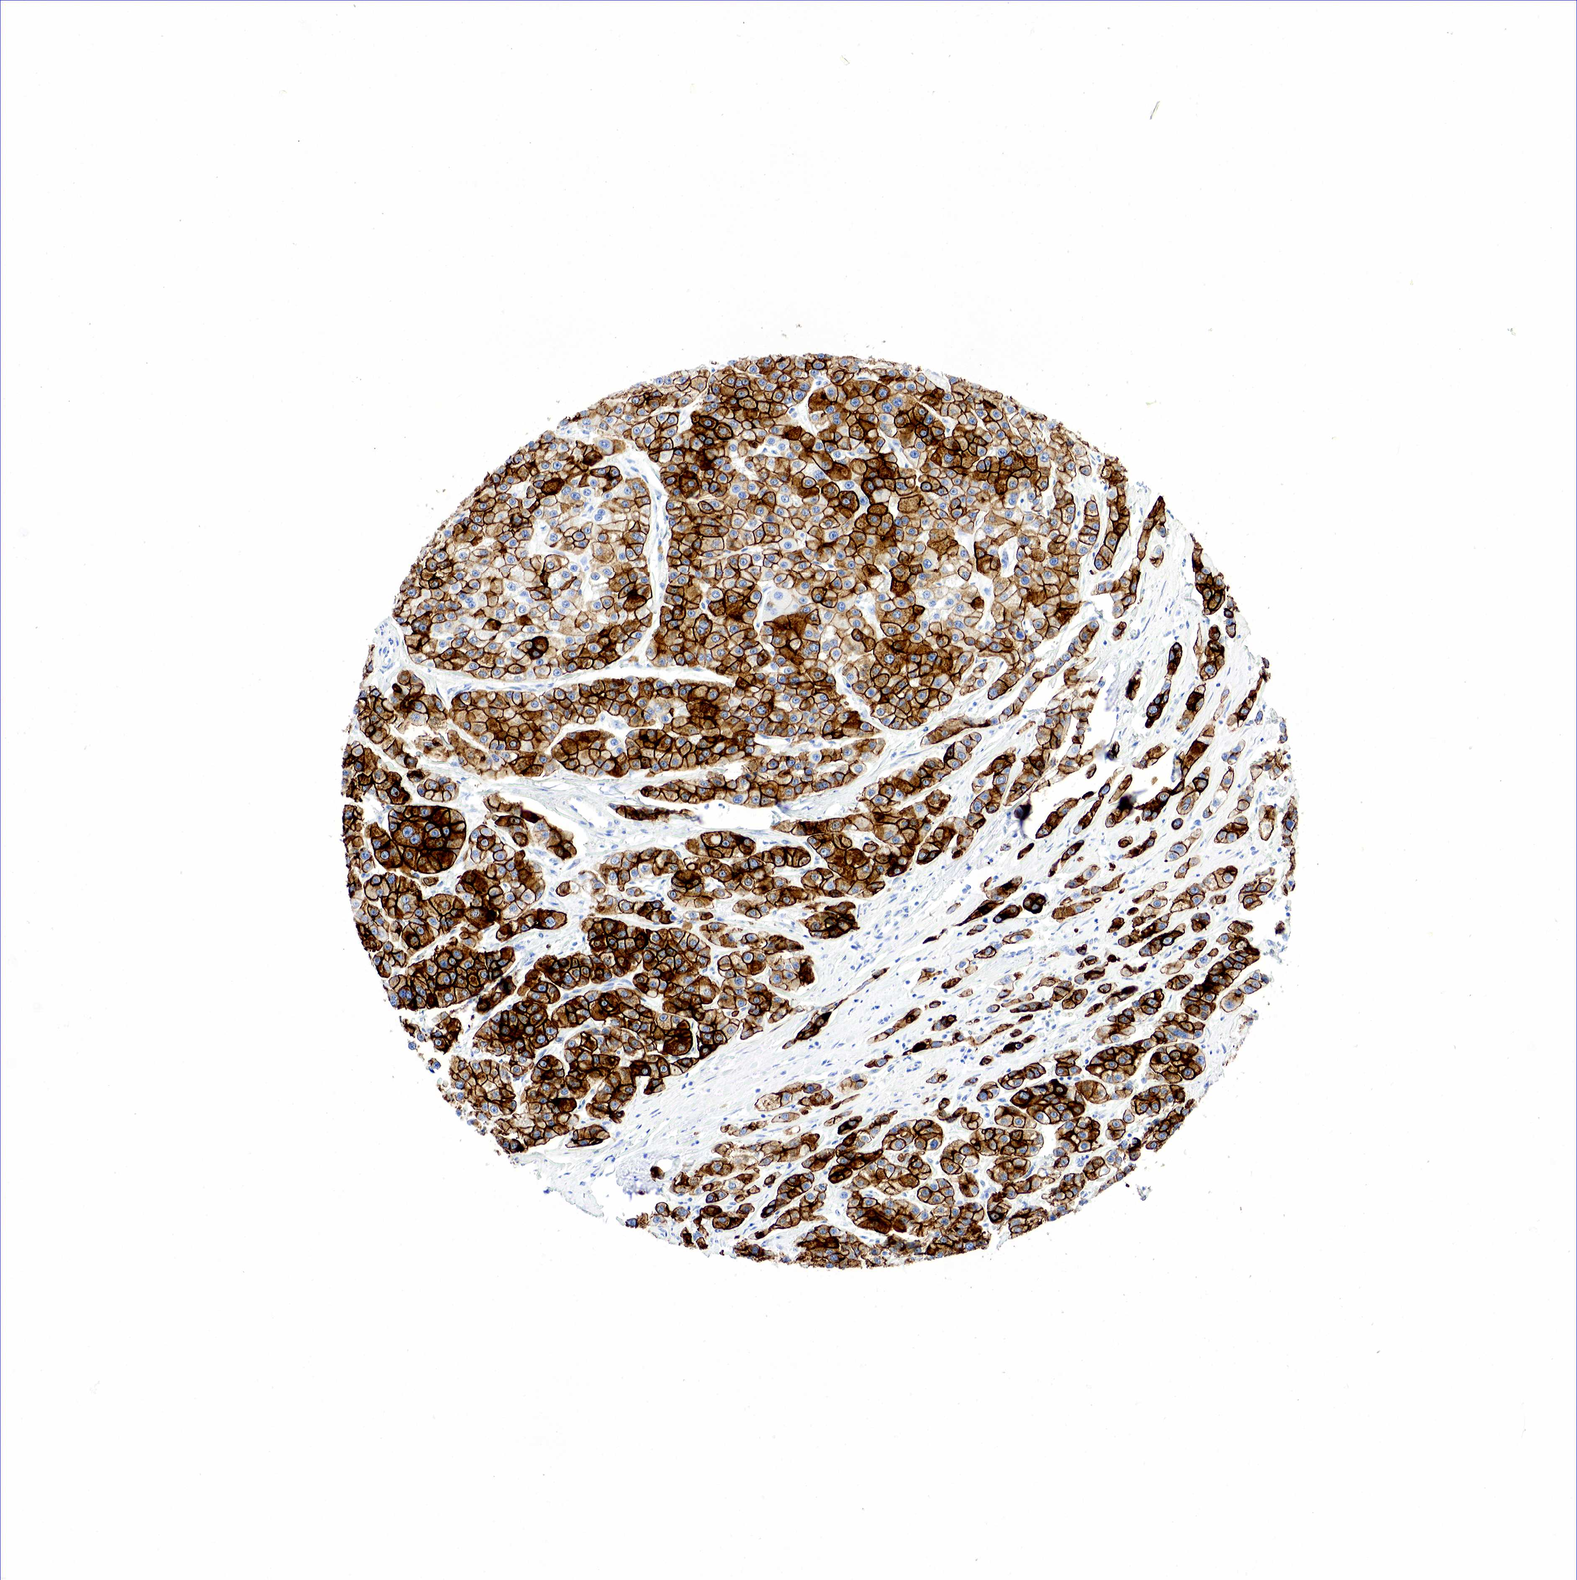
{"staining": {"intensity": "strong", "quantity": ">75%", "location": "cytoplasmic/membranous"}, "tissue": "liver cancer", "cell_type": "Tumor cells", "image_type": "cancer", "snomed": [{"axis": "morphology", "description": "Carcinoma, Hepatocellular, NOS"}, {"axis": "topography", "description": "Liver"}], "caption": "Protein staining of liver cancer (hepatocellular carcinoma) tissue shows strong cytoplasmic/membranous positivity in approximately >75% of tumor cells.", "gene": "KRT18", "patient": {"sex": "female", "age": 85}}